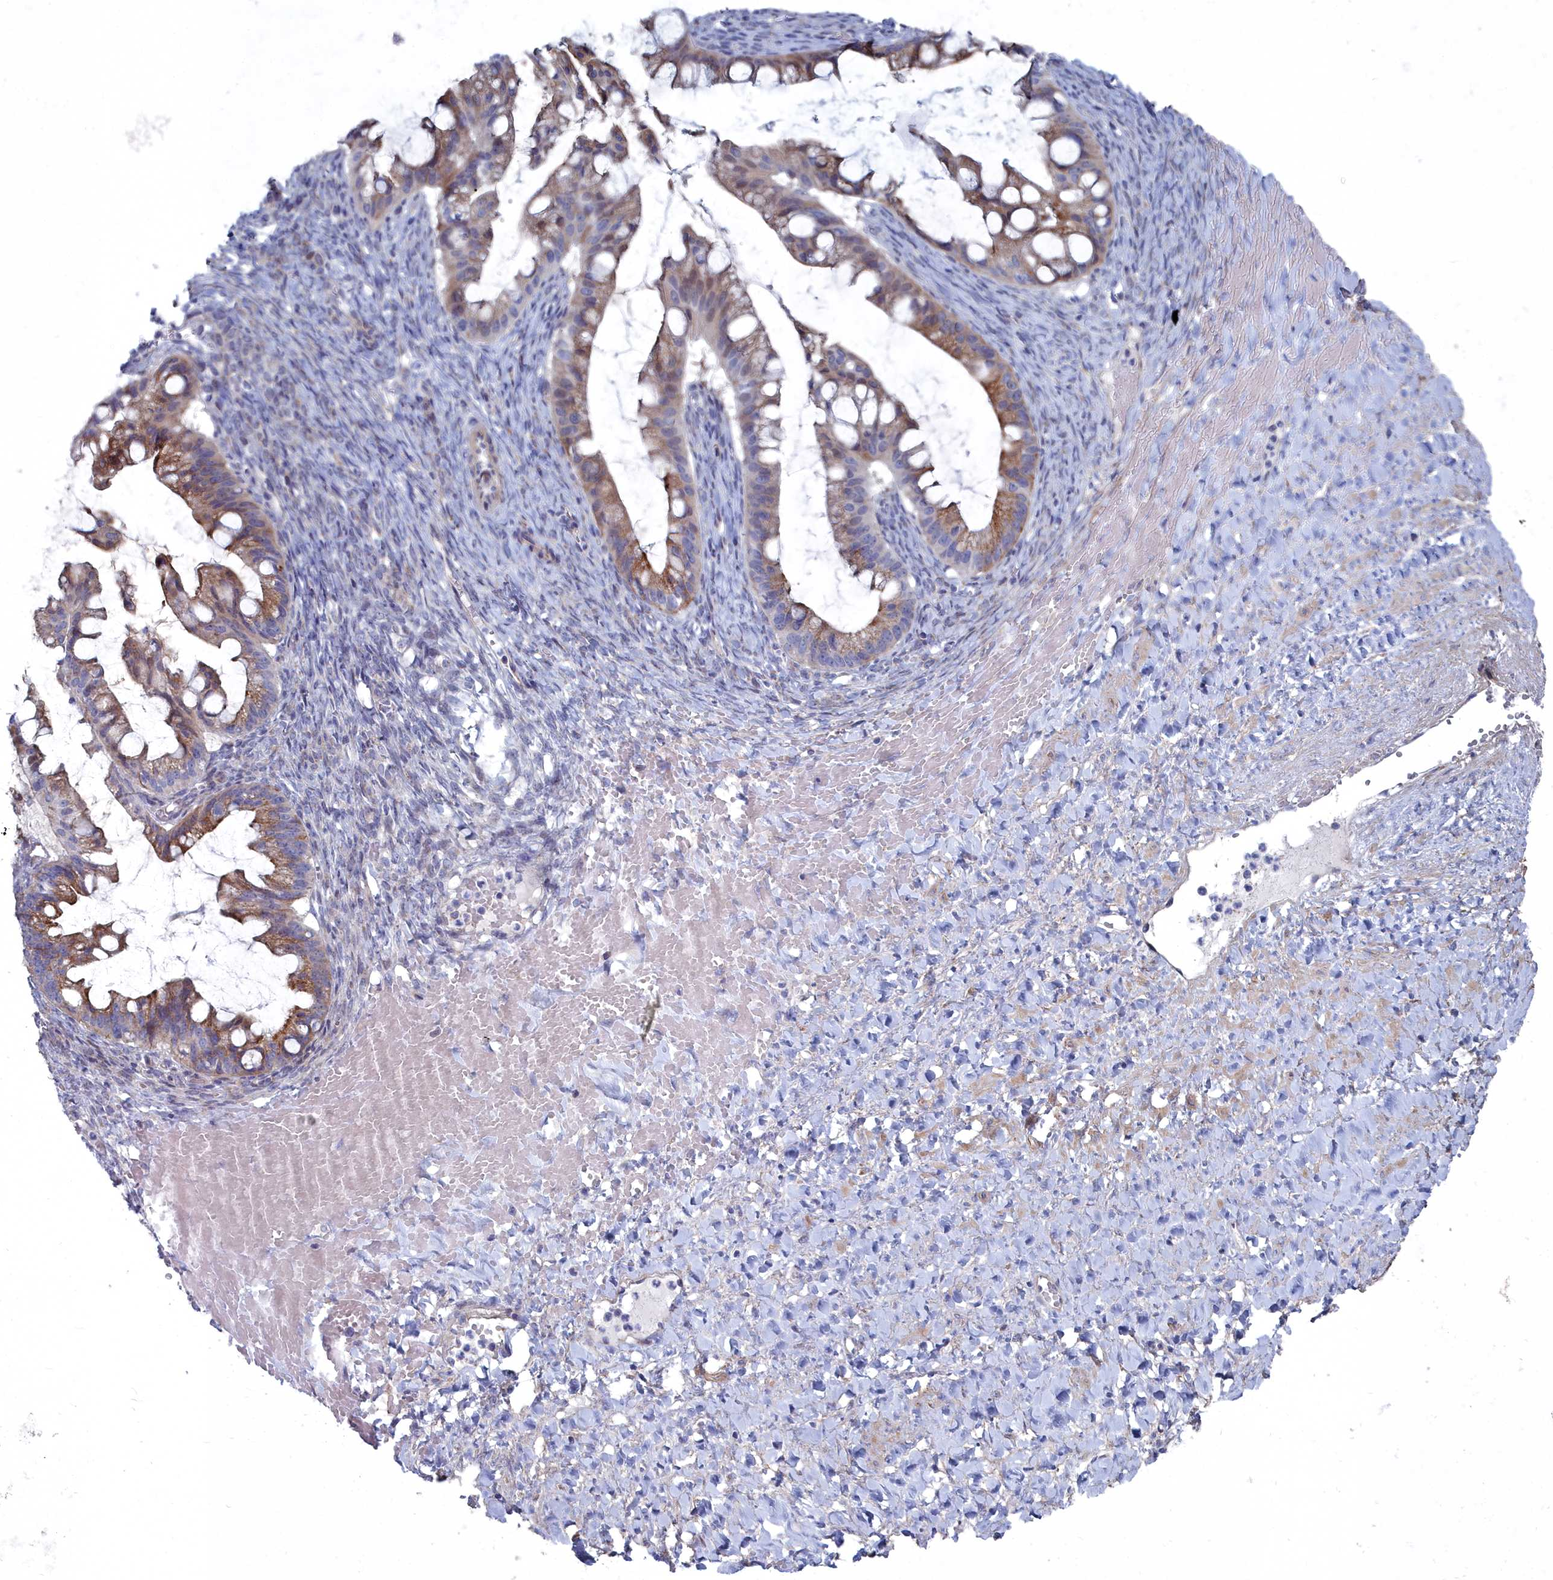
{"staining": {"intensity": "moderate", "quantity": ">75%", "location": "cytoplasmic/membranous,nuclear"}, "tissue": "ovarian cancer", "cell_type": "Tumor cells", "image_type": "cancer", "snomed": [{"axis": "morphology", "description": "Cystadenocarcinoma, mucinous, NOS"}, {"axis": "topography", "description": "Ovary"}], "caption": "Protein expression analysis of human mucinous cystadenocarcinoma (ovarian) reveals moderate cytoplasmic/membranous and nuclear staining in approximately >75% of tumor cells.", "gene": "SHISAL2A", "patient": {"sex": "female", "age": 73}}